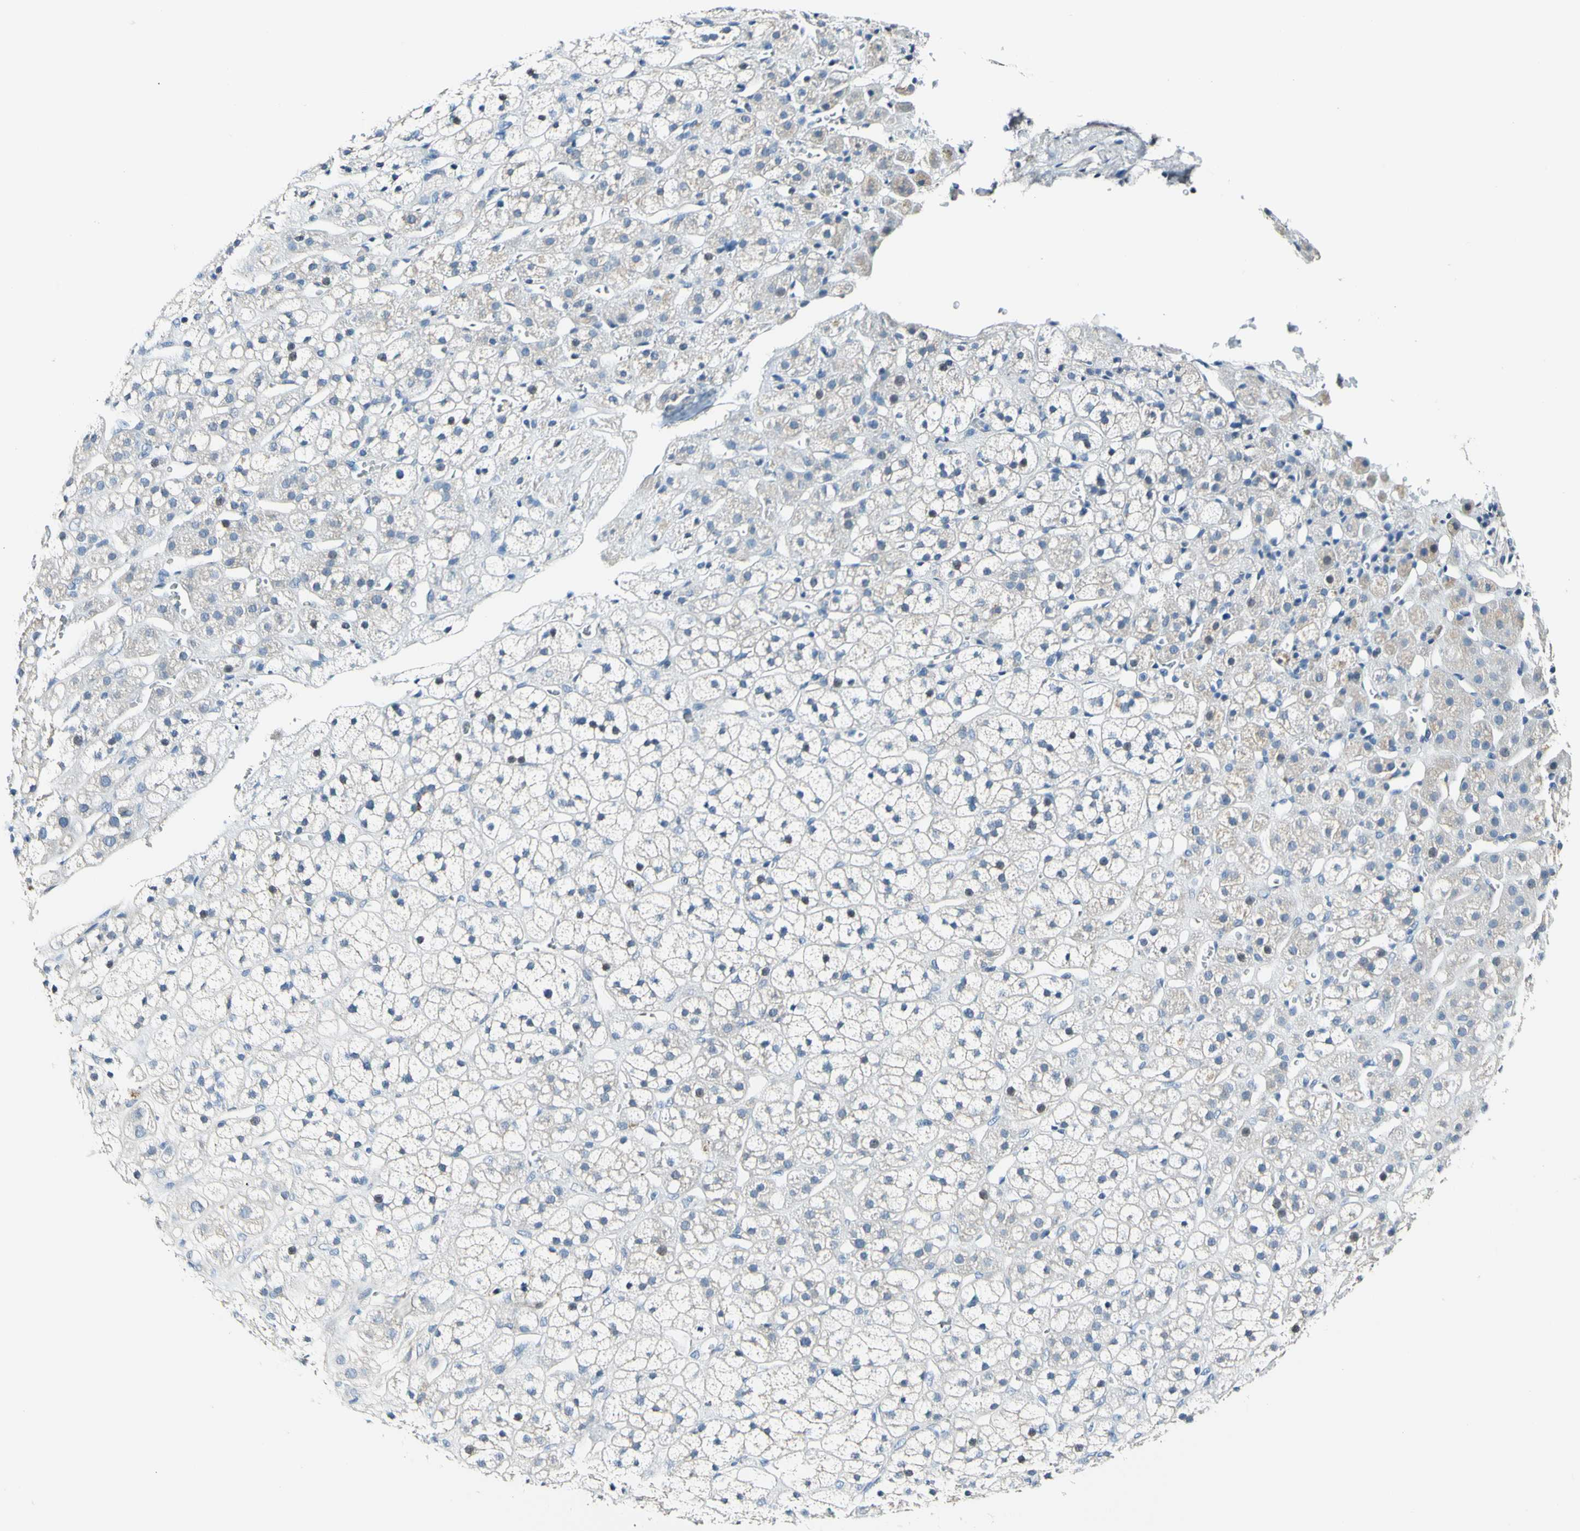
{"staining": {"intensity": "weak", "quantity": "<25%", "location": "cytoplasmic/membranous"}, "tissue": "adrenal gland", "cell_type": "Glandular cells", "image_type": "normal", "snomed": [{"axis": "morphology", "description": "Normal tissue, NOS"}, {"axis": "topography", "description": "Adrenal gland"}], "caption": "Glandular cells show no significant staining in normal adrenal gland. (DAB (3,3'-diaminobenzidine) immunohistochemistry visualized using brightfield microscopy, high magnification).", "gene": "COL6A3", "patient": {"sex": "male", "age": 56}}